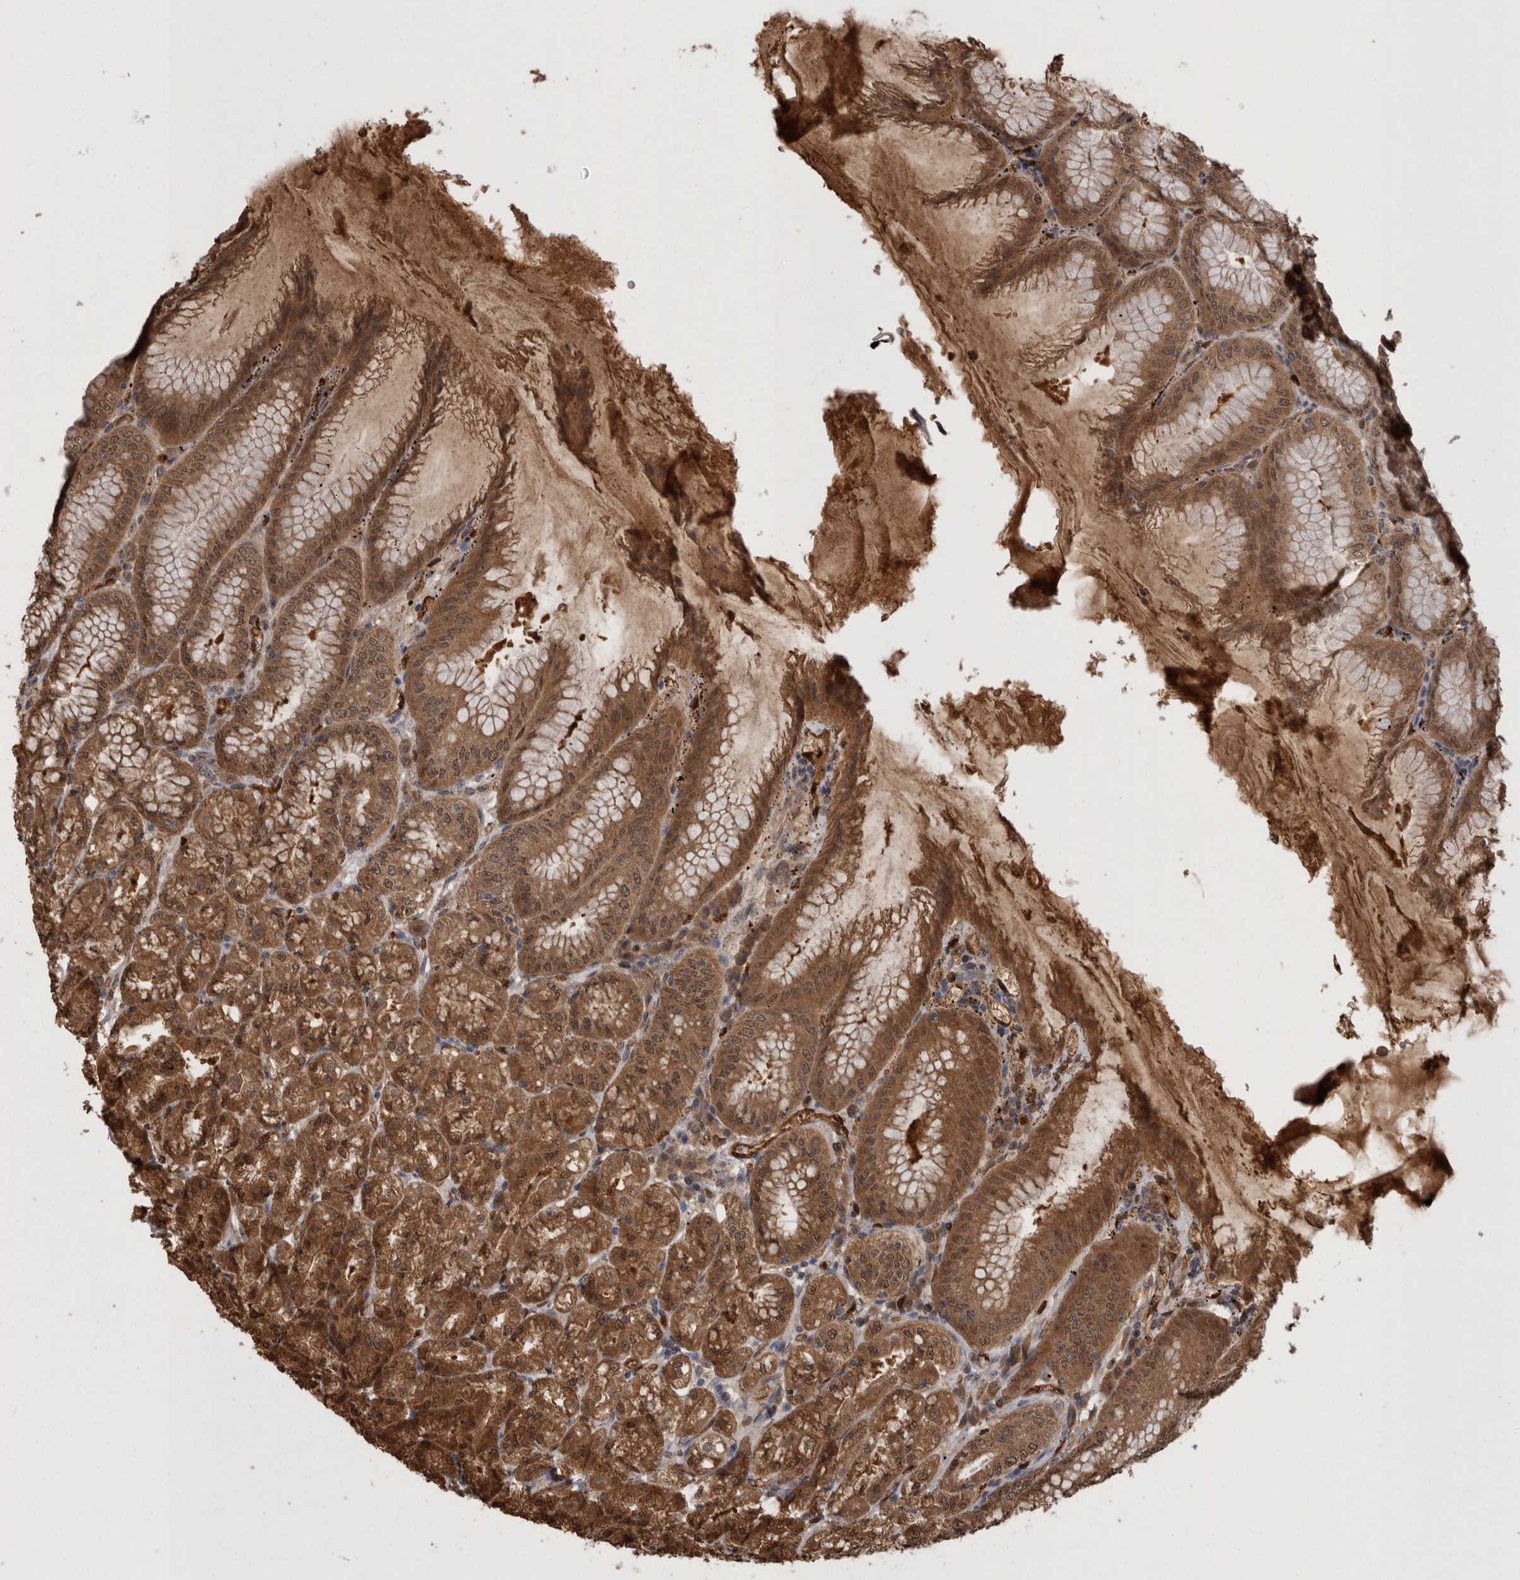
{"staining": {"intensity": "strong", "quantity": ">75%", "location": "cytoplasmic/membranous,nuclear"}, "tissue": "stomach", "cell_type": "Glandular cells", "image_type": "normal", "snomed": [{"axis": "morphology", "description": "Normal tissue, NOS"}, {"axis": "topography", "description": "Stomach, lower"}], "caption": "Normal stomach shows strong cytoplasmic/membranous,nuclear staining in approximately >75% of glandular cells Nuclei are stained in blue..", "gene": "LXN", "patient": {"sex": "male", "age": 71}}